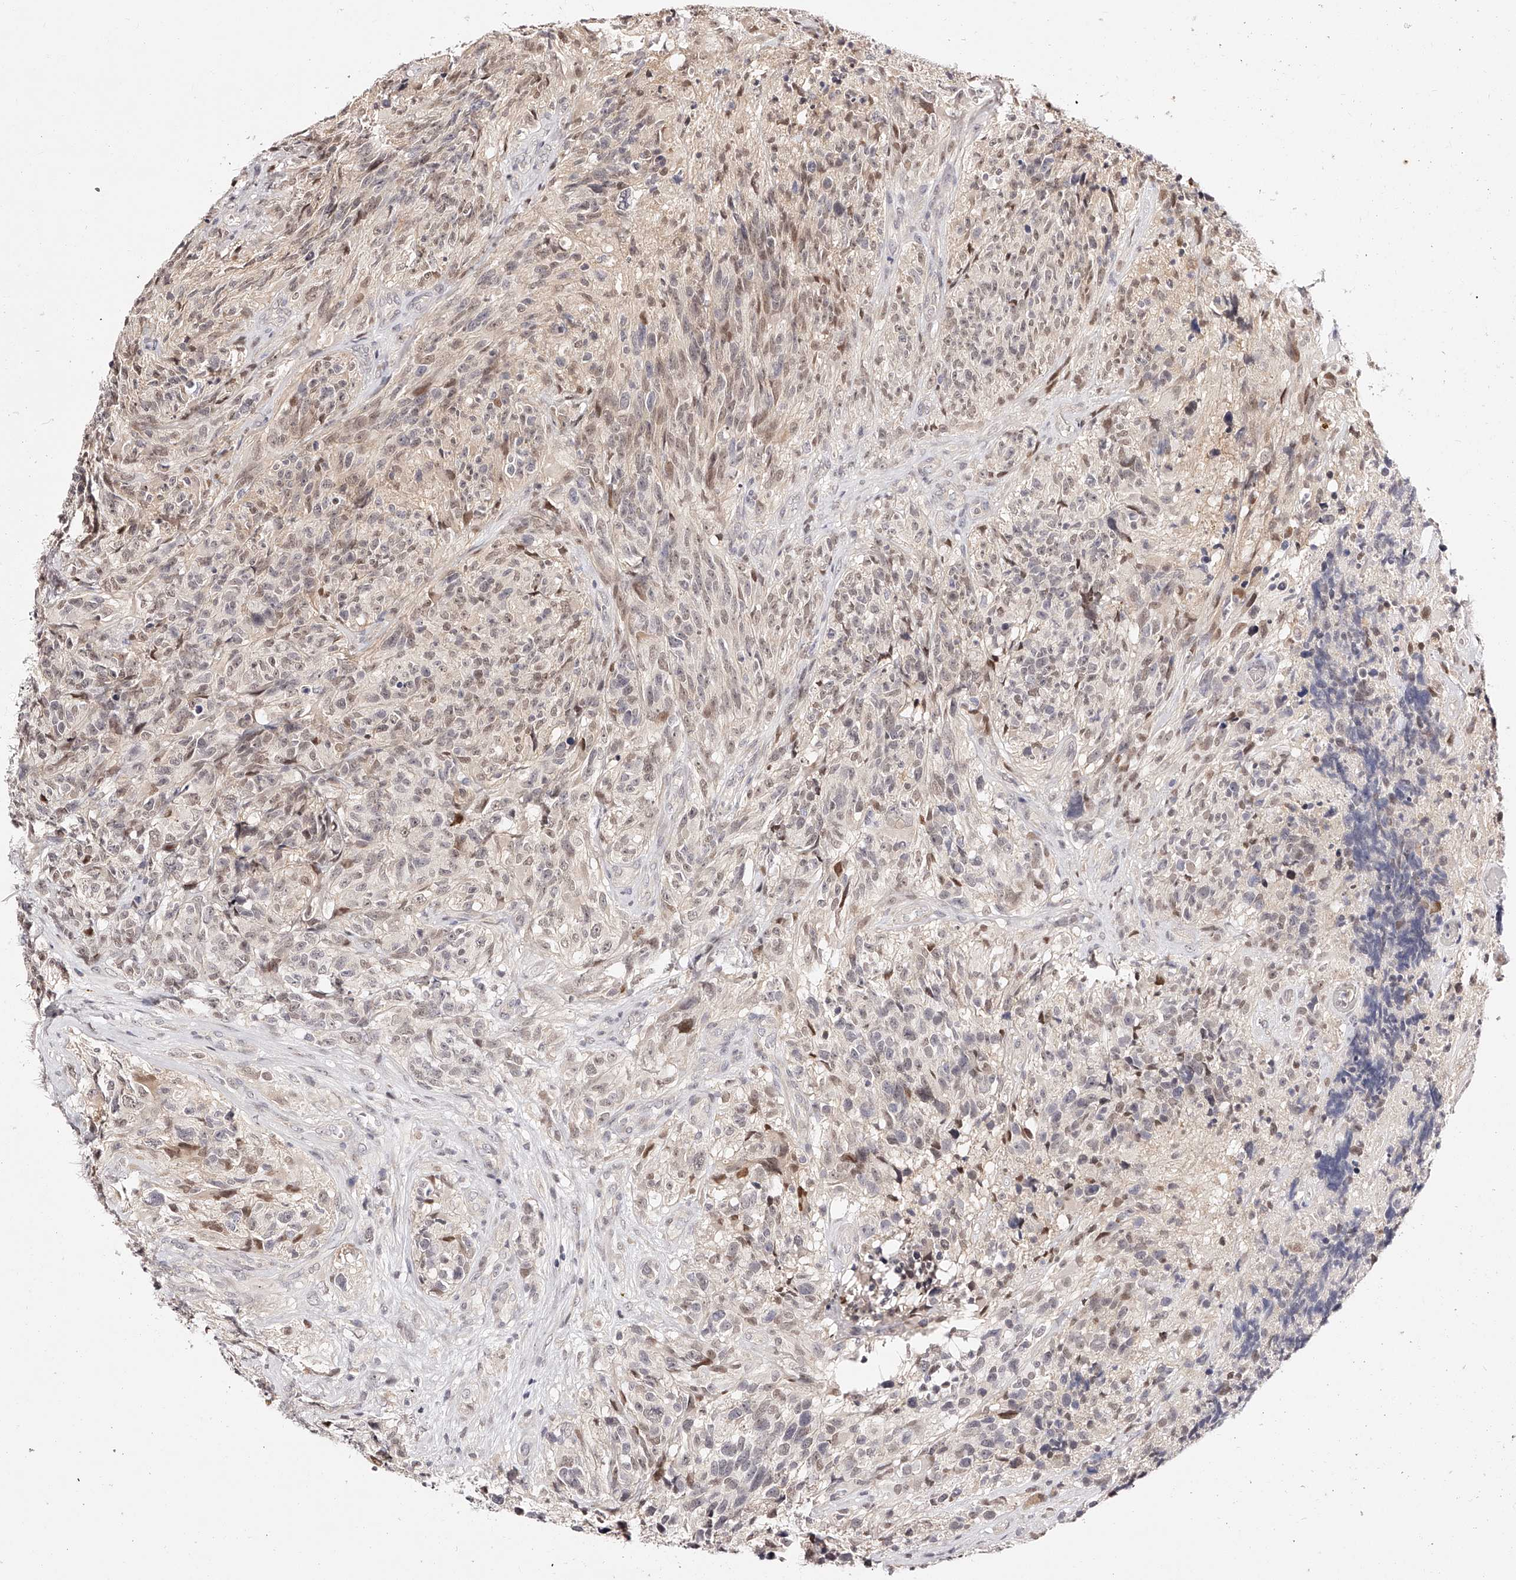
{"staining": {"intensity": "moderate", "quantity": "25%-75%", "location": "nuclear"}, "tissue": "glioma", "cell_type": "Tumor cells", "image_type": "cancer", "snomed": [{"axis": "morphology", "description": "Glioma, malignant, High grade"}, {"axis": "topography", "description": "Brain"}], "caption": "Glioma stained for a protein (brown) reveals moderate nuclear positive positivity in about 25%-75% of tumor cells.", "gene": "USF3", "patient": {"sex": "male", "age": 69}}